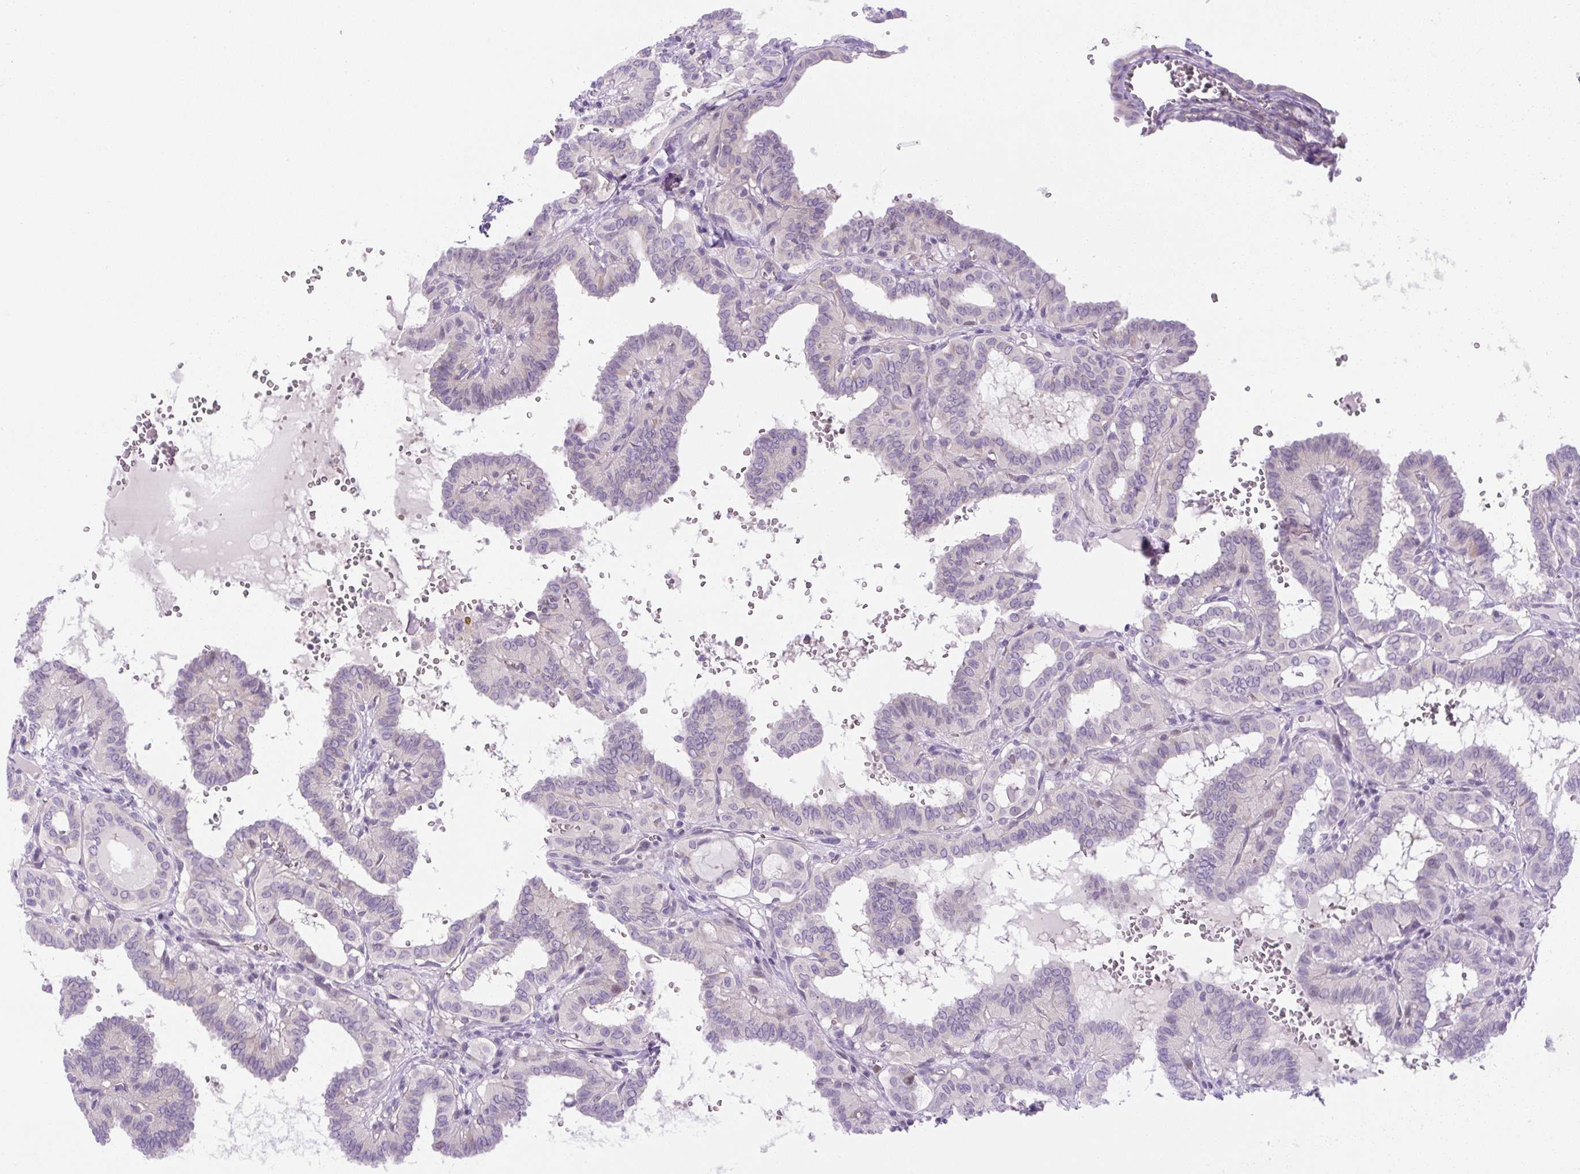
{"staining": {"intensity": "negative", "quantity": "none", "location": "none"}, "tissue": "thyroid cancer", "cell_type": "Tumor cells", "image_type": "cancer", "snomed": [{"axis": "morphology", "description": "Papillary adenocarcinoma, NOS"}, {"axis": "topography", "description": "Thyroid gland"}], "caption": "There is no significant expression in tumor cells of papillary adenocarcinoma (thyroid).", "gene": "ADAMTS19", "patient": {"sex": "female", "age": 21}}